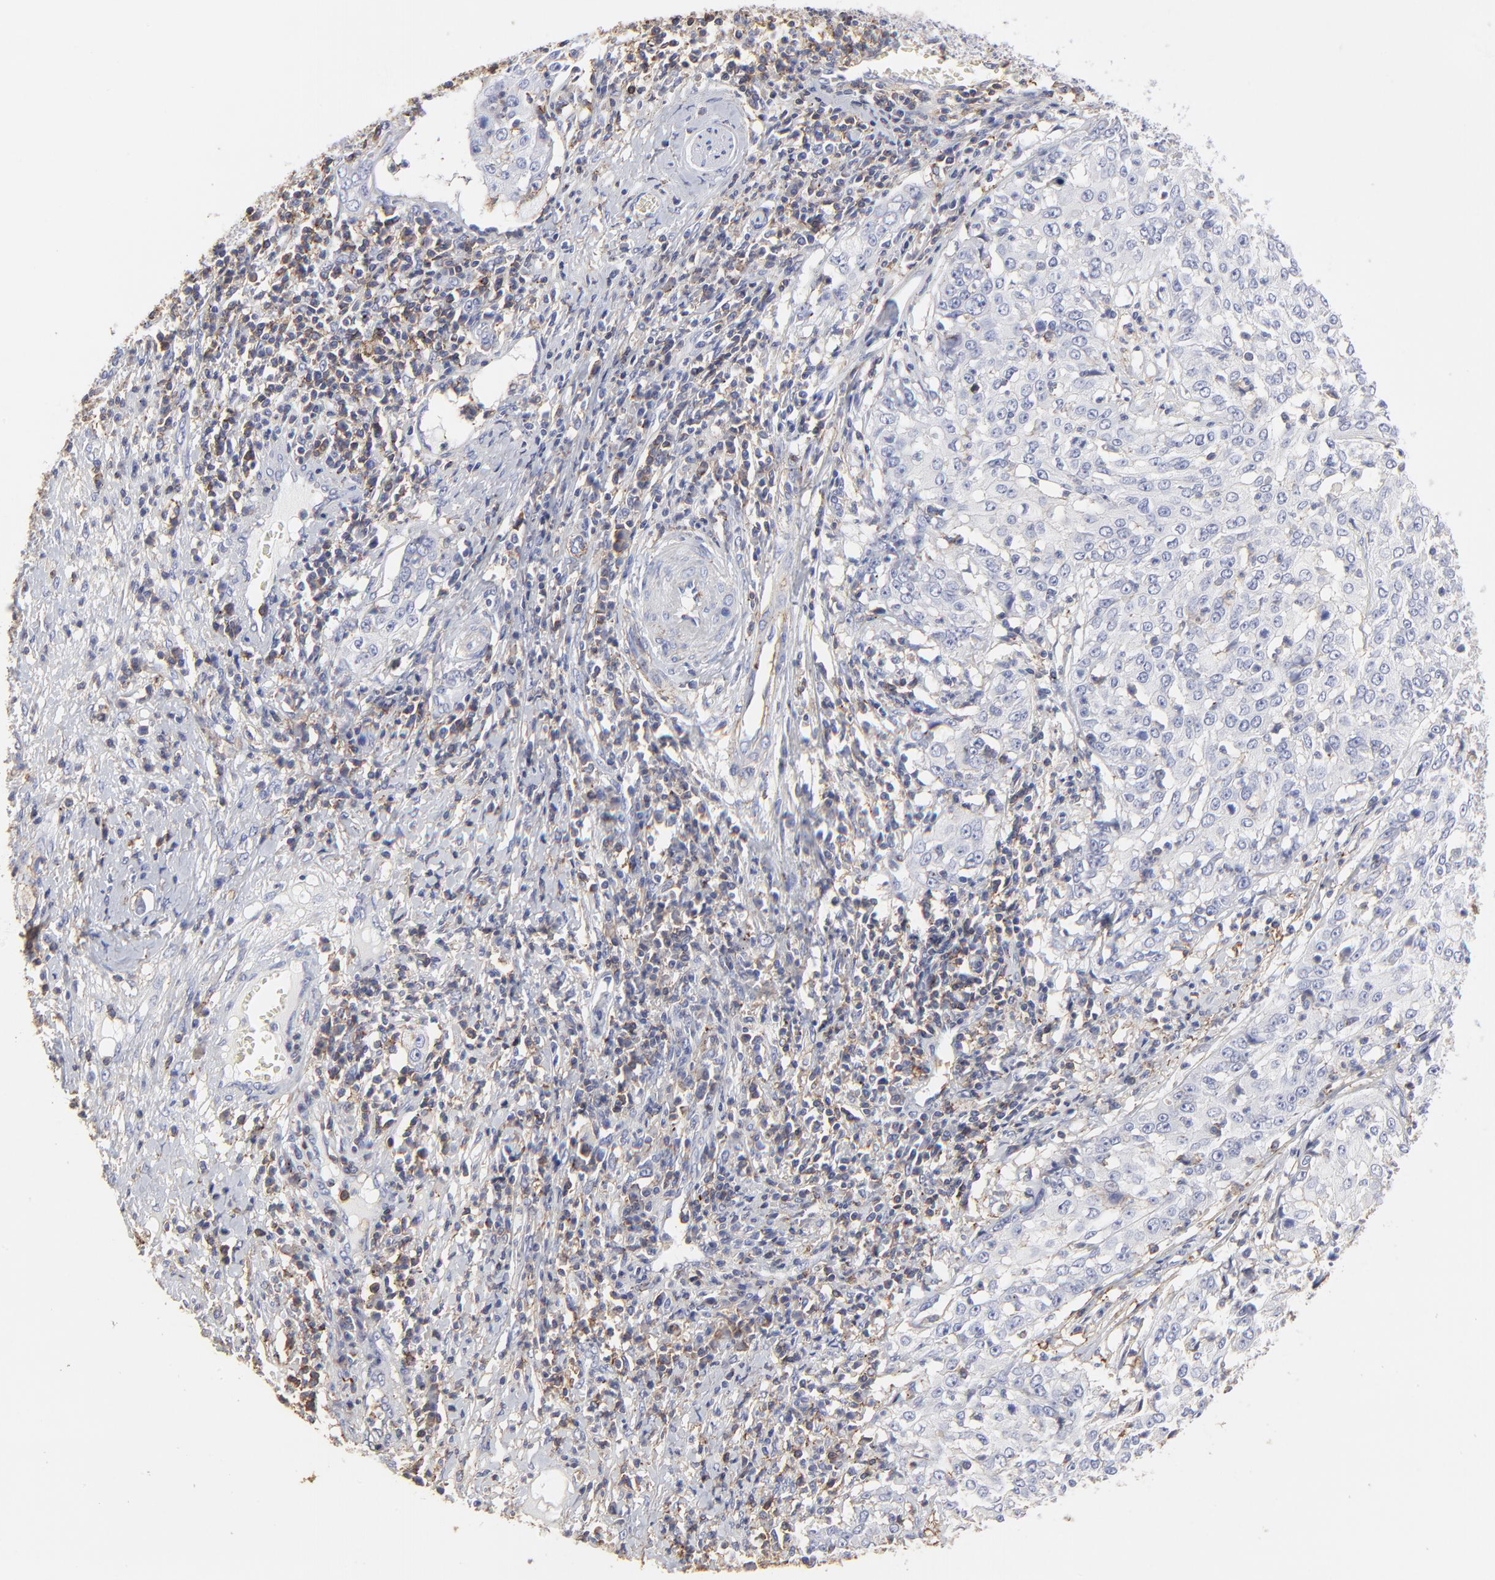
{"staining": {"intensity": "negative", "quantity": "none", "location": "none"}, "tissue": "cervical cancer", "cell_type": "Tumor cells", "image_type": "cancer", "snomed": [{"axis": "morphology", "description": "Squamous cell carcinoma, NOS"}, {"axis": "topography", "description": "Cervix"}], "caption": "A histopathology image of human cervical cancer is negative for staining in tumor cells. (Stains: DAB (3,3'-diaminobenzidine) immunohistochemistry (IHC) with hematoxylin counter stain, Microscopy: brightfield microscopy at high magnification).", "gene": "ANXA6", "patient": {"sex": "female", "age": 39}}